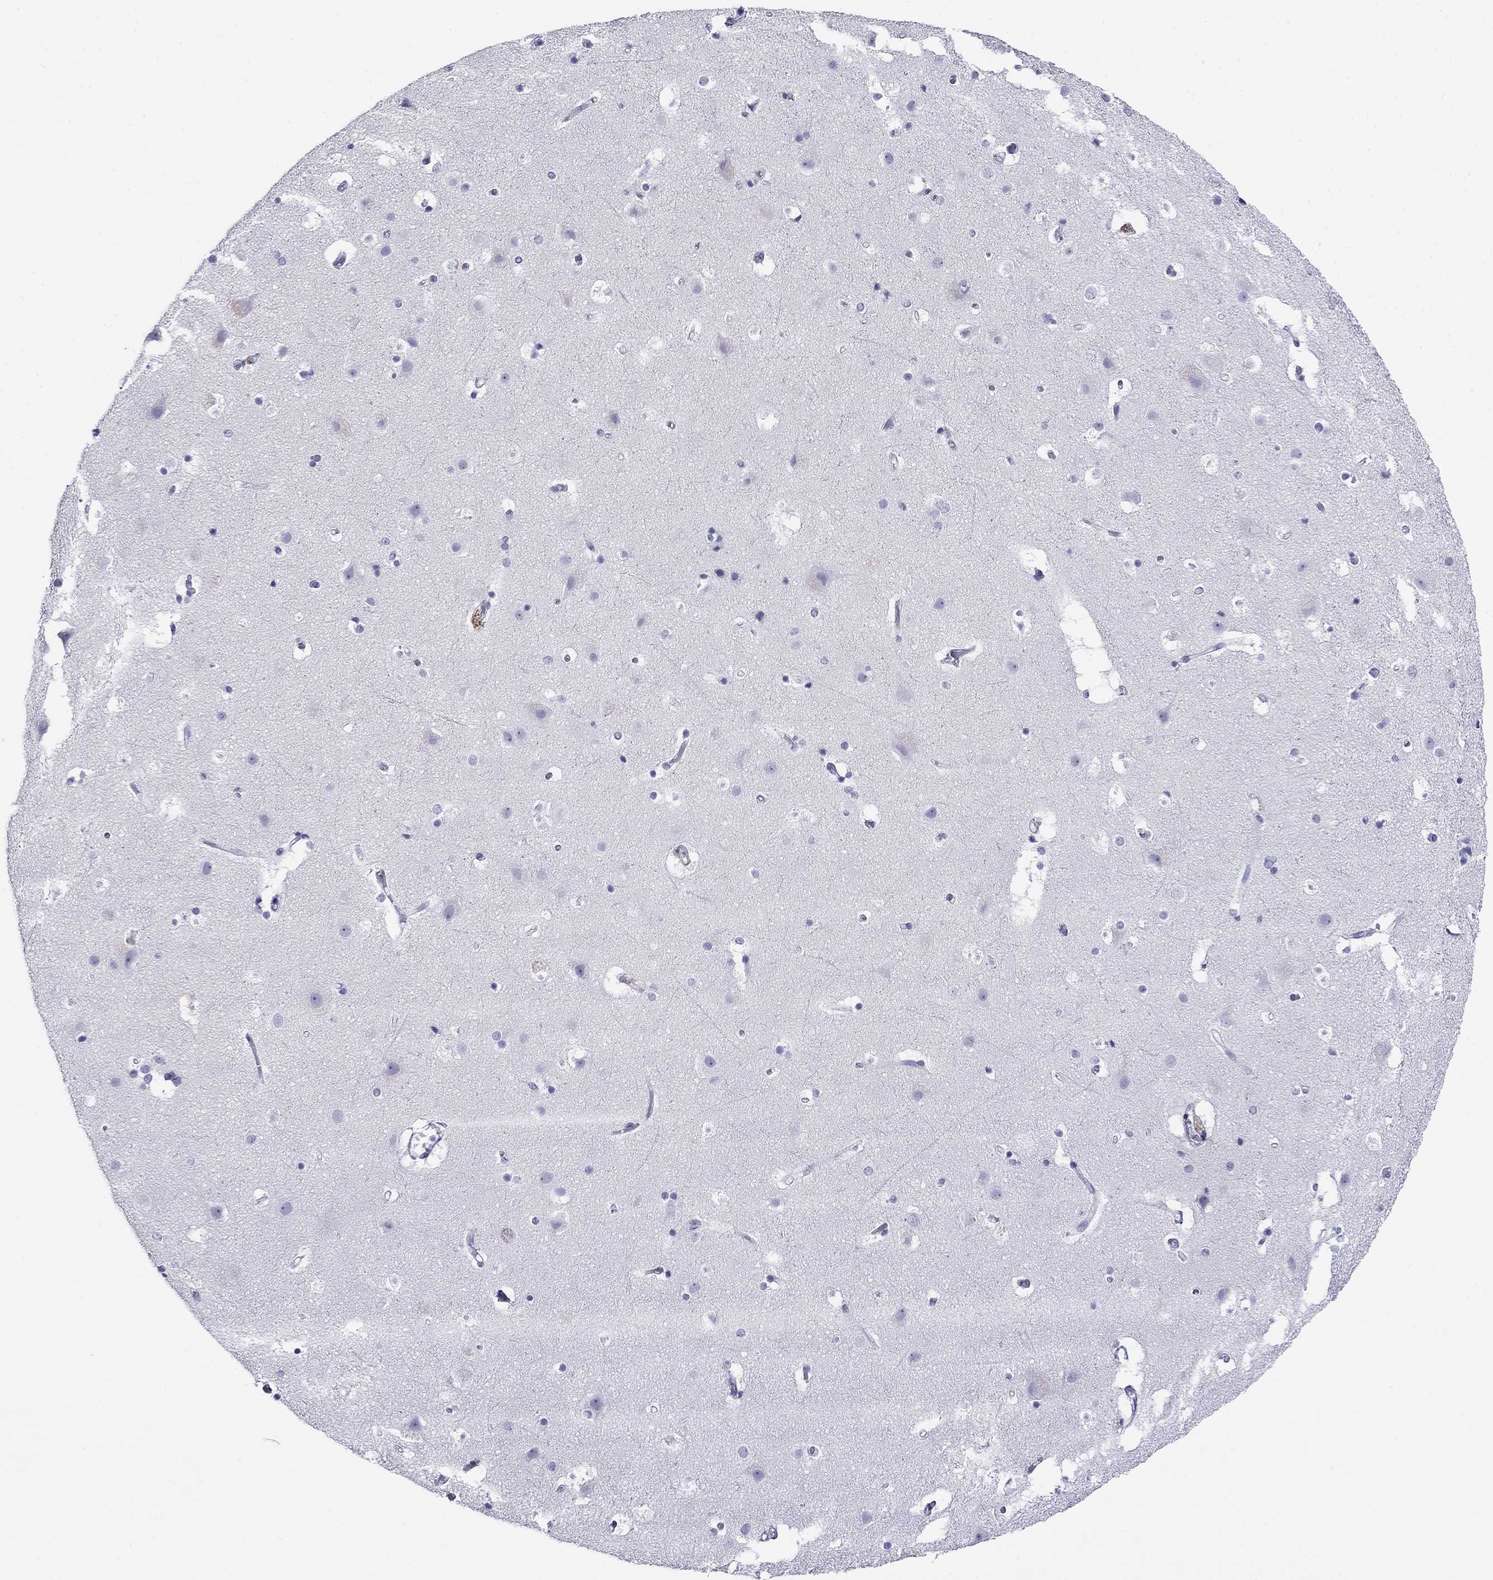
{"staining": {"intensity": "negative", "quantity": "none", "location": "none"}, "tissue": "cerebral cortex", "cell_type": "Endothelial cells", "image_type": "normal", "snomed": [{"axis": "morphology", "description": "Normal tissue, NOS"}, {"axis": "topography", "description": "Cerebral cortex"}], "caption": "Immunohistochemistry (IHC) micrograph of benign cerebral cortex: human cerebral cortex stained with DAB (3,3'-diaminobenzidine) demonstrates no significant protein positivity in endothelial cells.", "gene": "MYMX", "patient": {"sex": "female", "age": 52}}